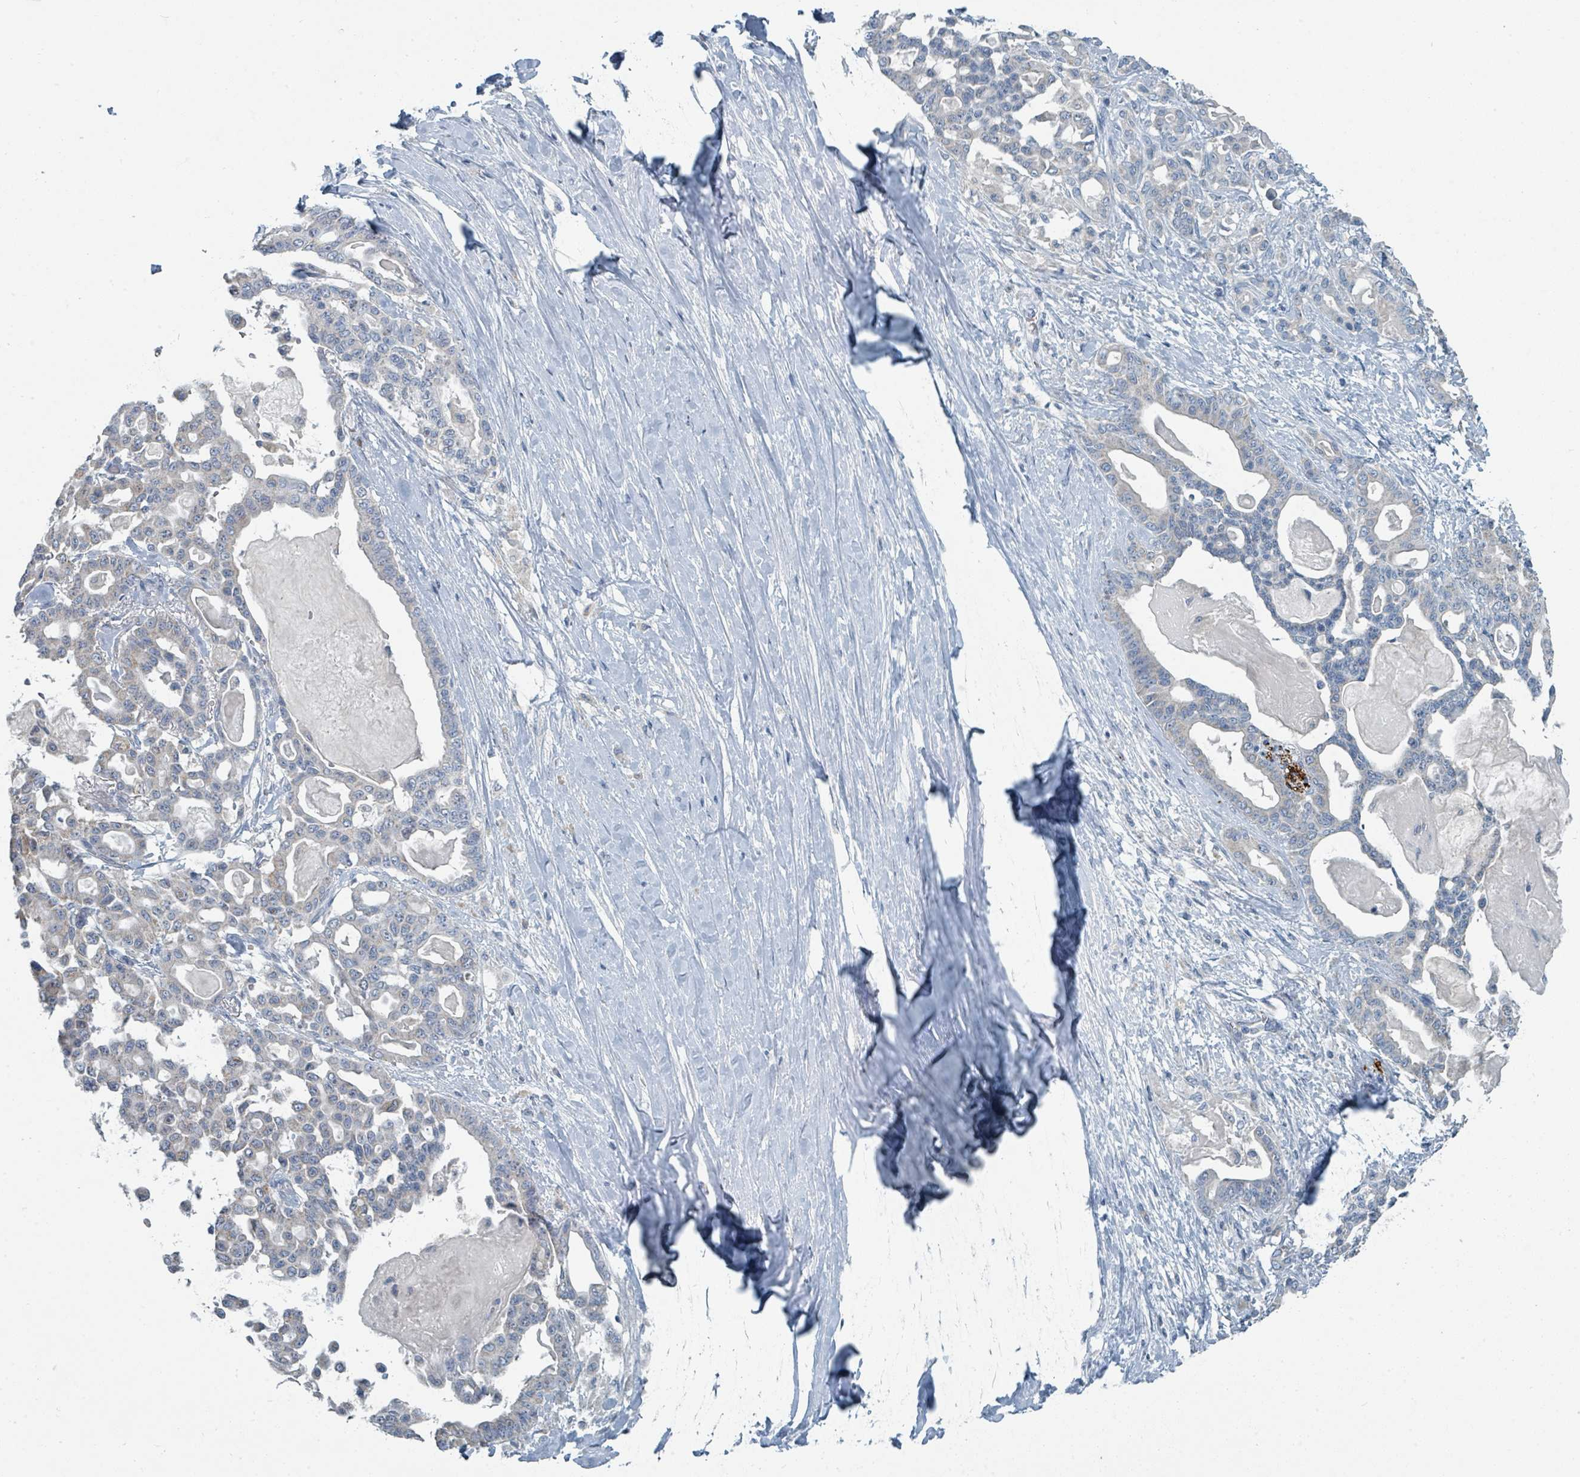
{"staining": {"intensity": "negative", "quantity": "none", "location": "none"}, "tissue": "pancreatic cancer", "cell_type": "Tumor cells", "image_type": "cancer", "snomed": [{"axis": "morphology", "description": "Adenocarcinoma, NOS"}, {"axis": "topography", "description": "Pancreas"}], "caption": "IHC of human pancreatic cancer reveals no expression in tumor cells.", "gene": "RASA4", "patient": {"sex": "male", "age": 63}}